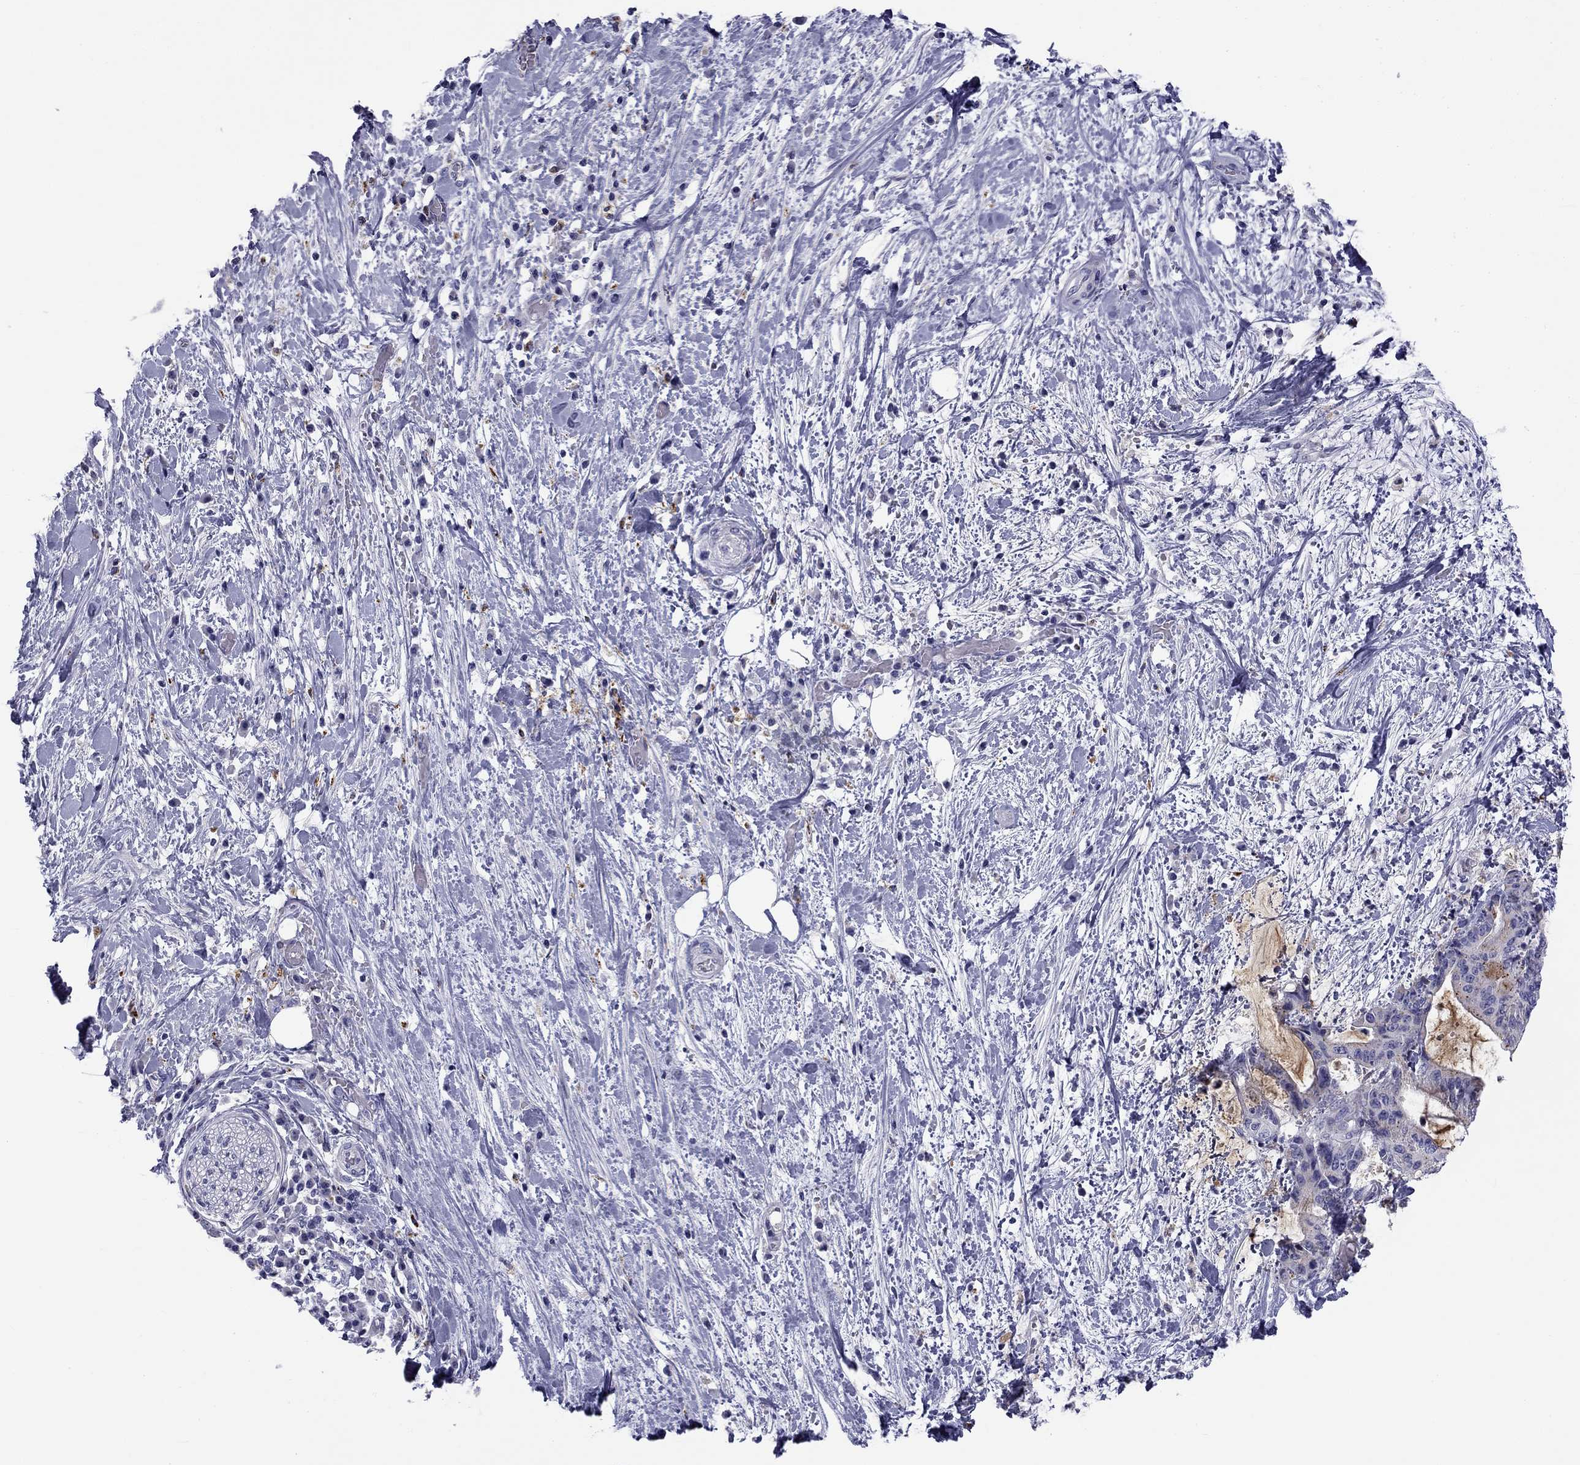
{"staining": {"intensity": "negative", "quantity": "none", "location": "none"}, "tissue": "liver cancer", "cell_type": "Tumor cells", "image_type": "cancer", "snomed": [{"axis": "morphology", "description": "Cholangiocarcinoma"}, {"axis": "topography", "description": "Liver"}], "caption": "Photomicrograph shows no significant protein staining in tumor cells of liver cholangiocarcinoma.", "gene": "CLPSL2", "patient": {"sex": "female", "age": 73}}